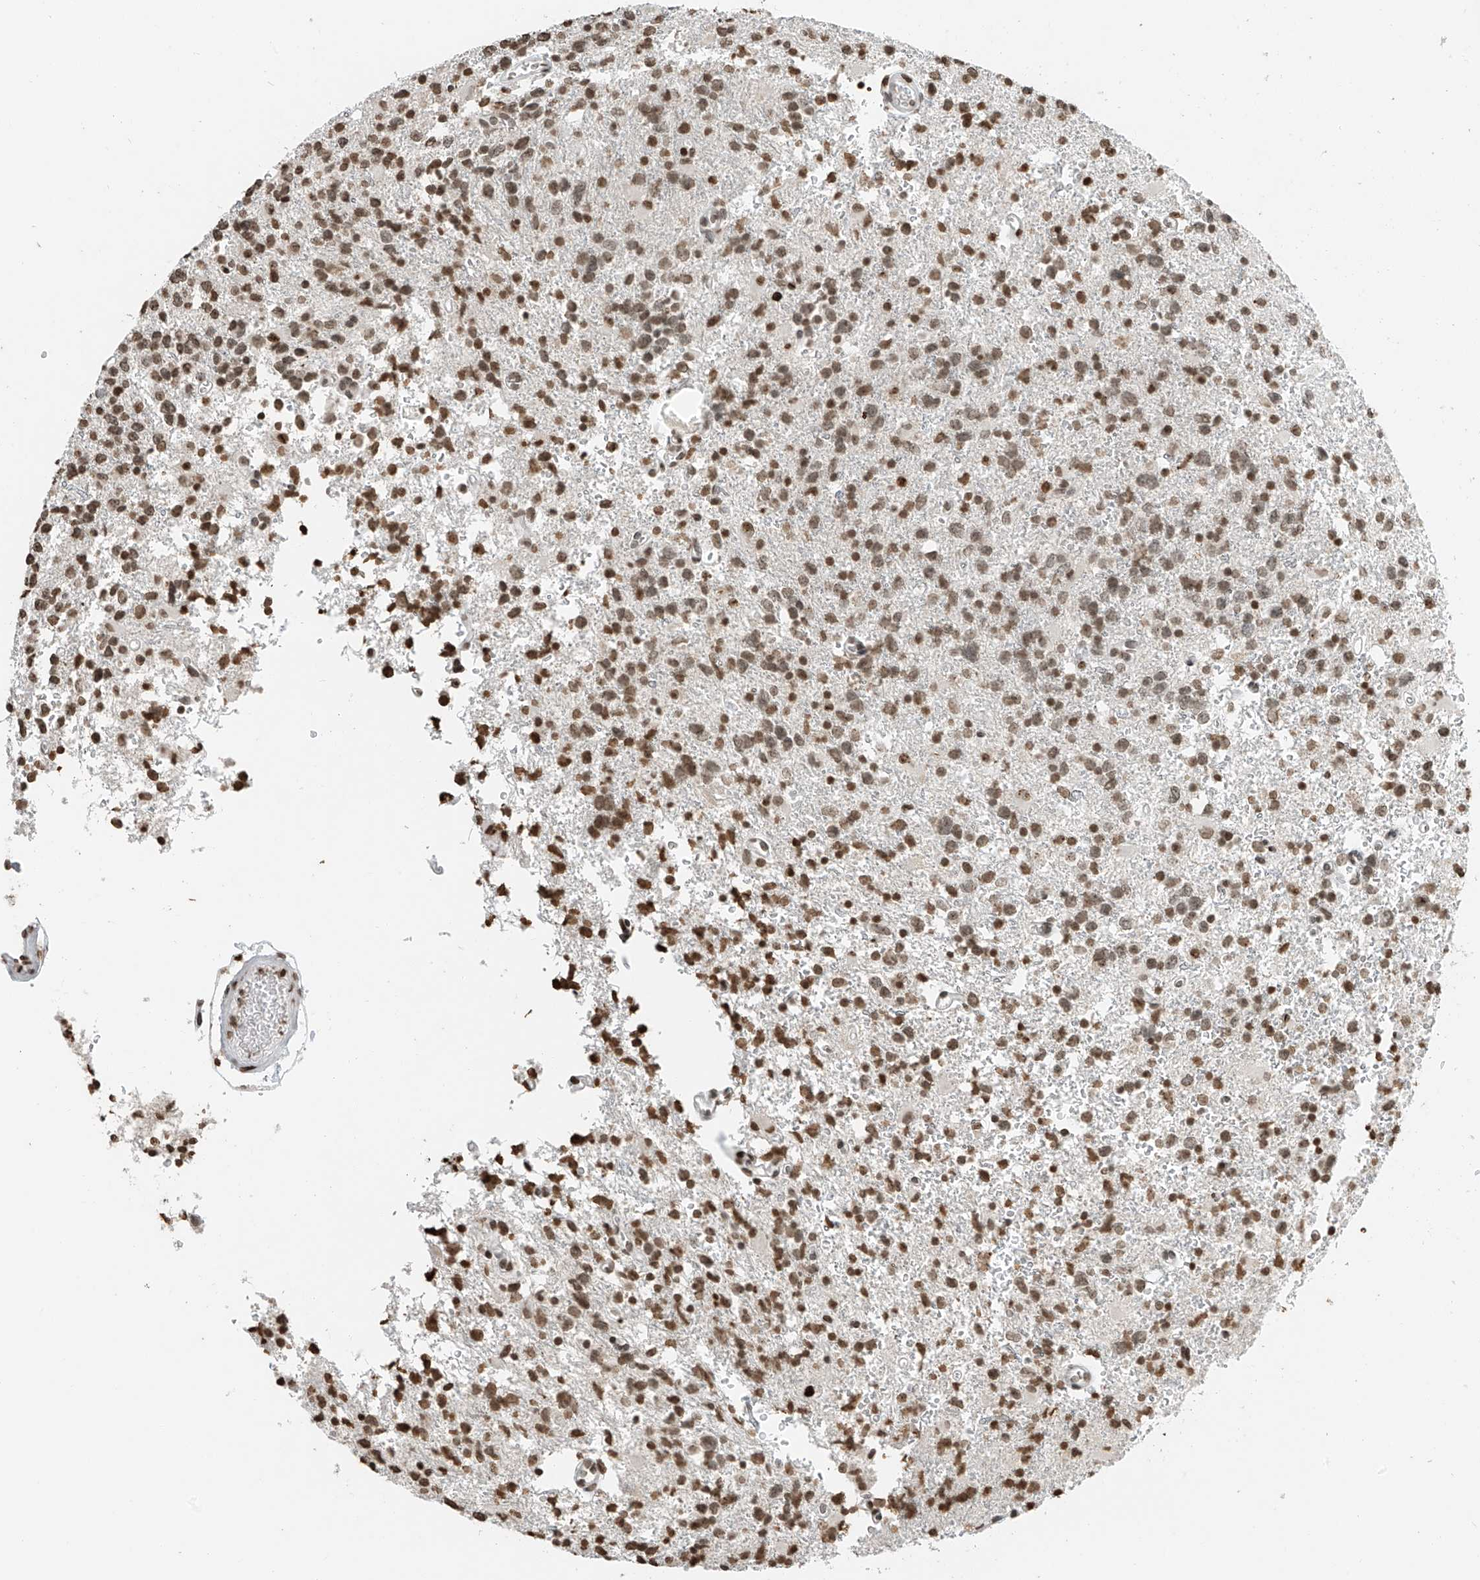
{"staining": {"intensity": "moderate", "quantity": ">75%", "location": "nuclear"}, "tissue": "glioma", "cell_type": "Tumor cells", "image_type": "cancer", "snomed": [{"axis": "morphology", "description": "Glioma, malignant, High grade"}, {"axis": "topography", "description": "Brain"}], "caption": "Protein staining of malignant glioma (high-grade) tissue shows moderate nuclear staining in about >75% of tumor cells.", "gene": "C17orf58", "patient": {"sex": "female", "age": 62}}